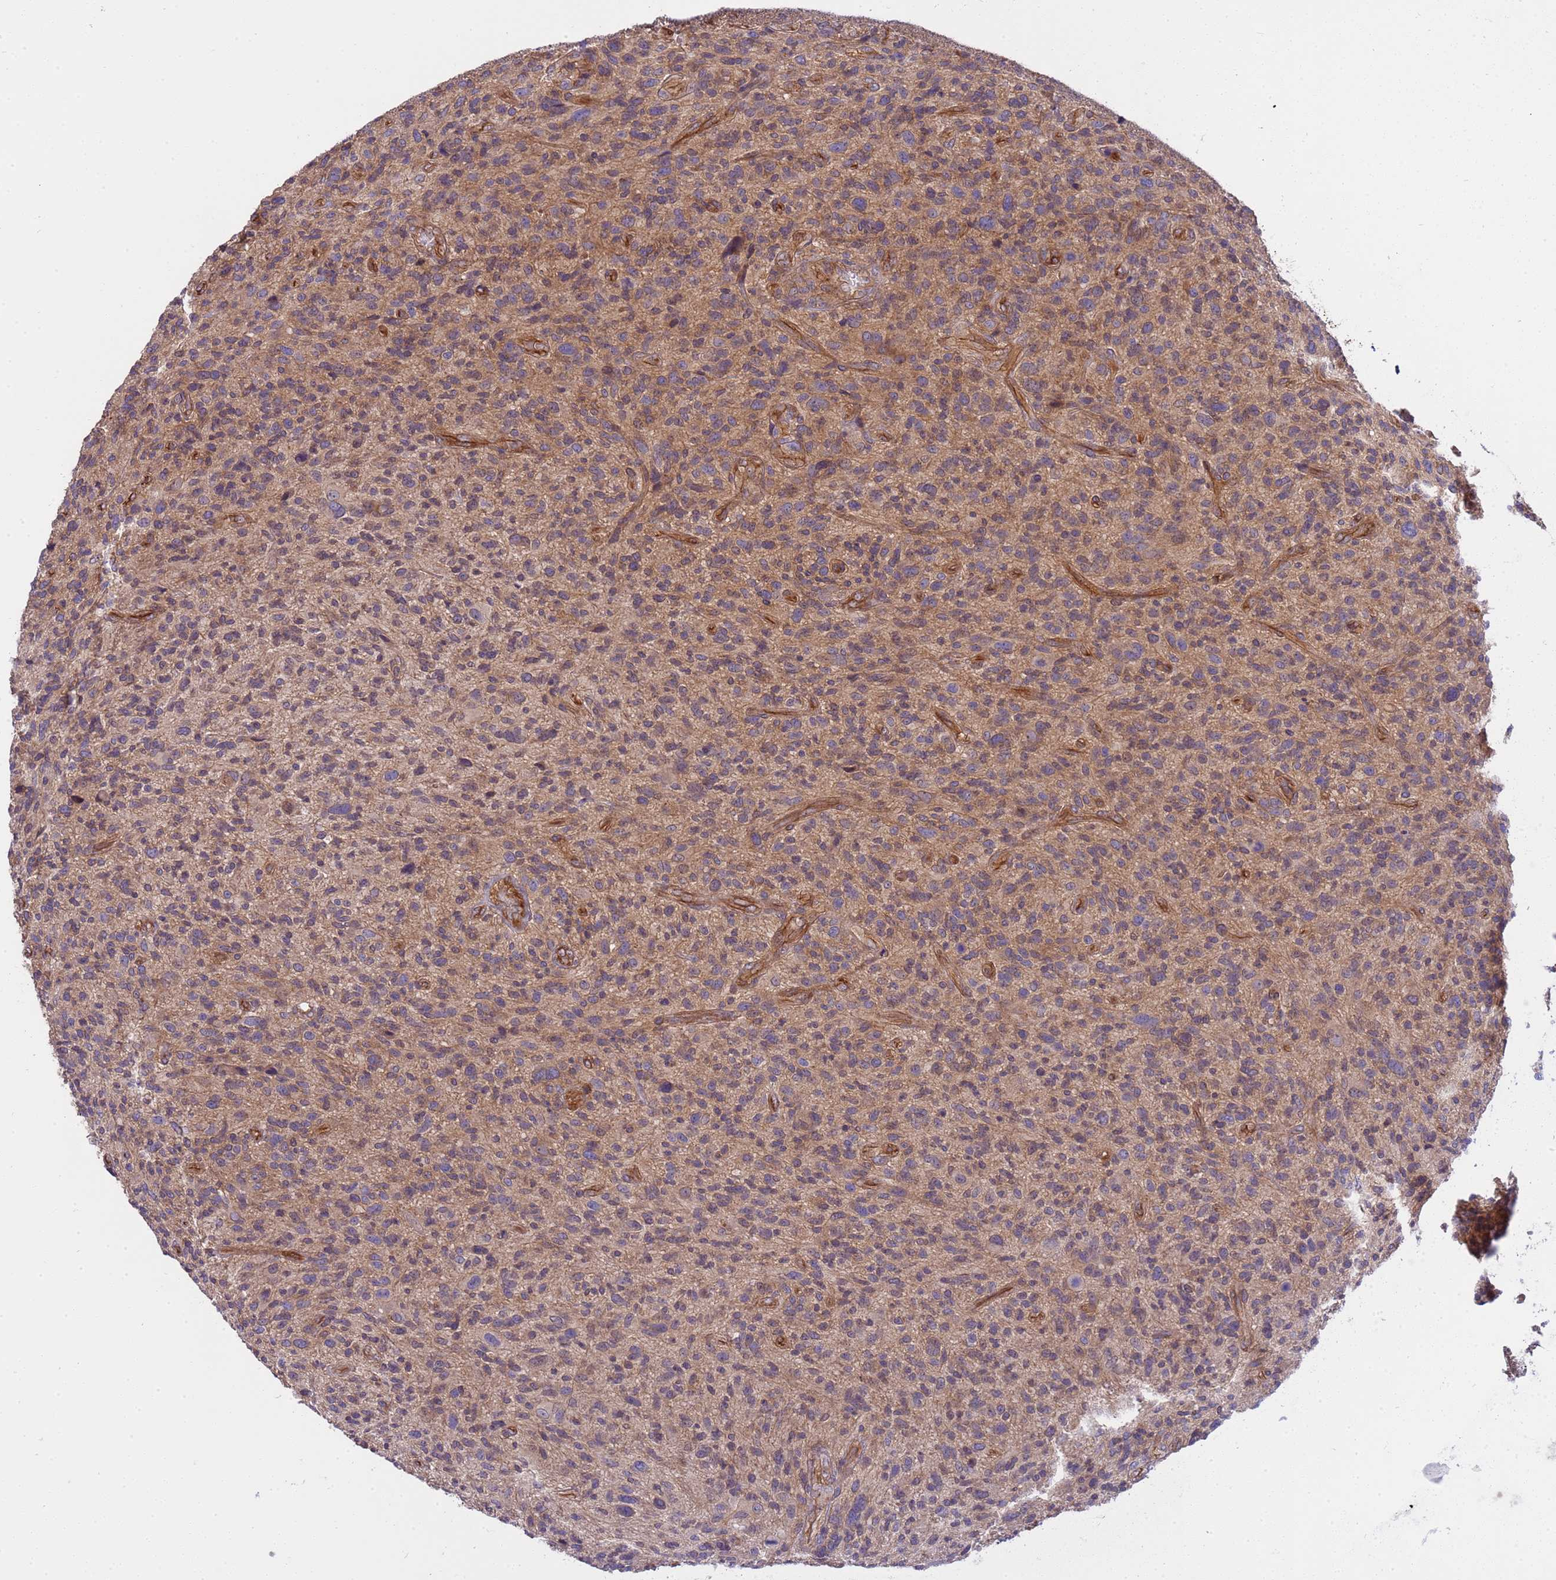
{"staining": {"intensity": "weak", "quantity": "25%-75%", "location": "cytoplasmic/membranous"}, "tissue": "glioma", "cell_type": "Tumor cells", "image_type": "cancer", "snomed": [{"axis": "morphology", "description": "Glioma, malignant, High grade"}, {"axis": "topography", "description": "Brain"}], "caption": "Glioma stained with a protein marker displays weak staining in tumor cells.", "gene": "SMCO3", "patient": {"sex": "male", "age": 47}}